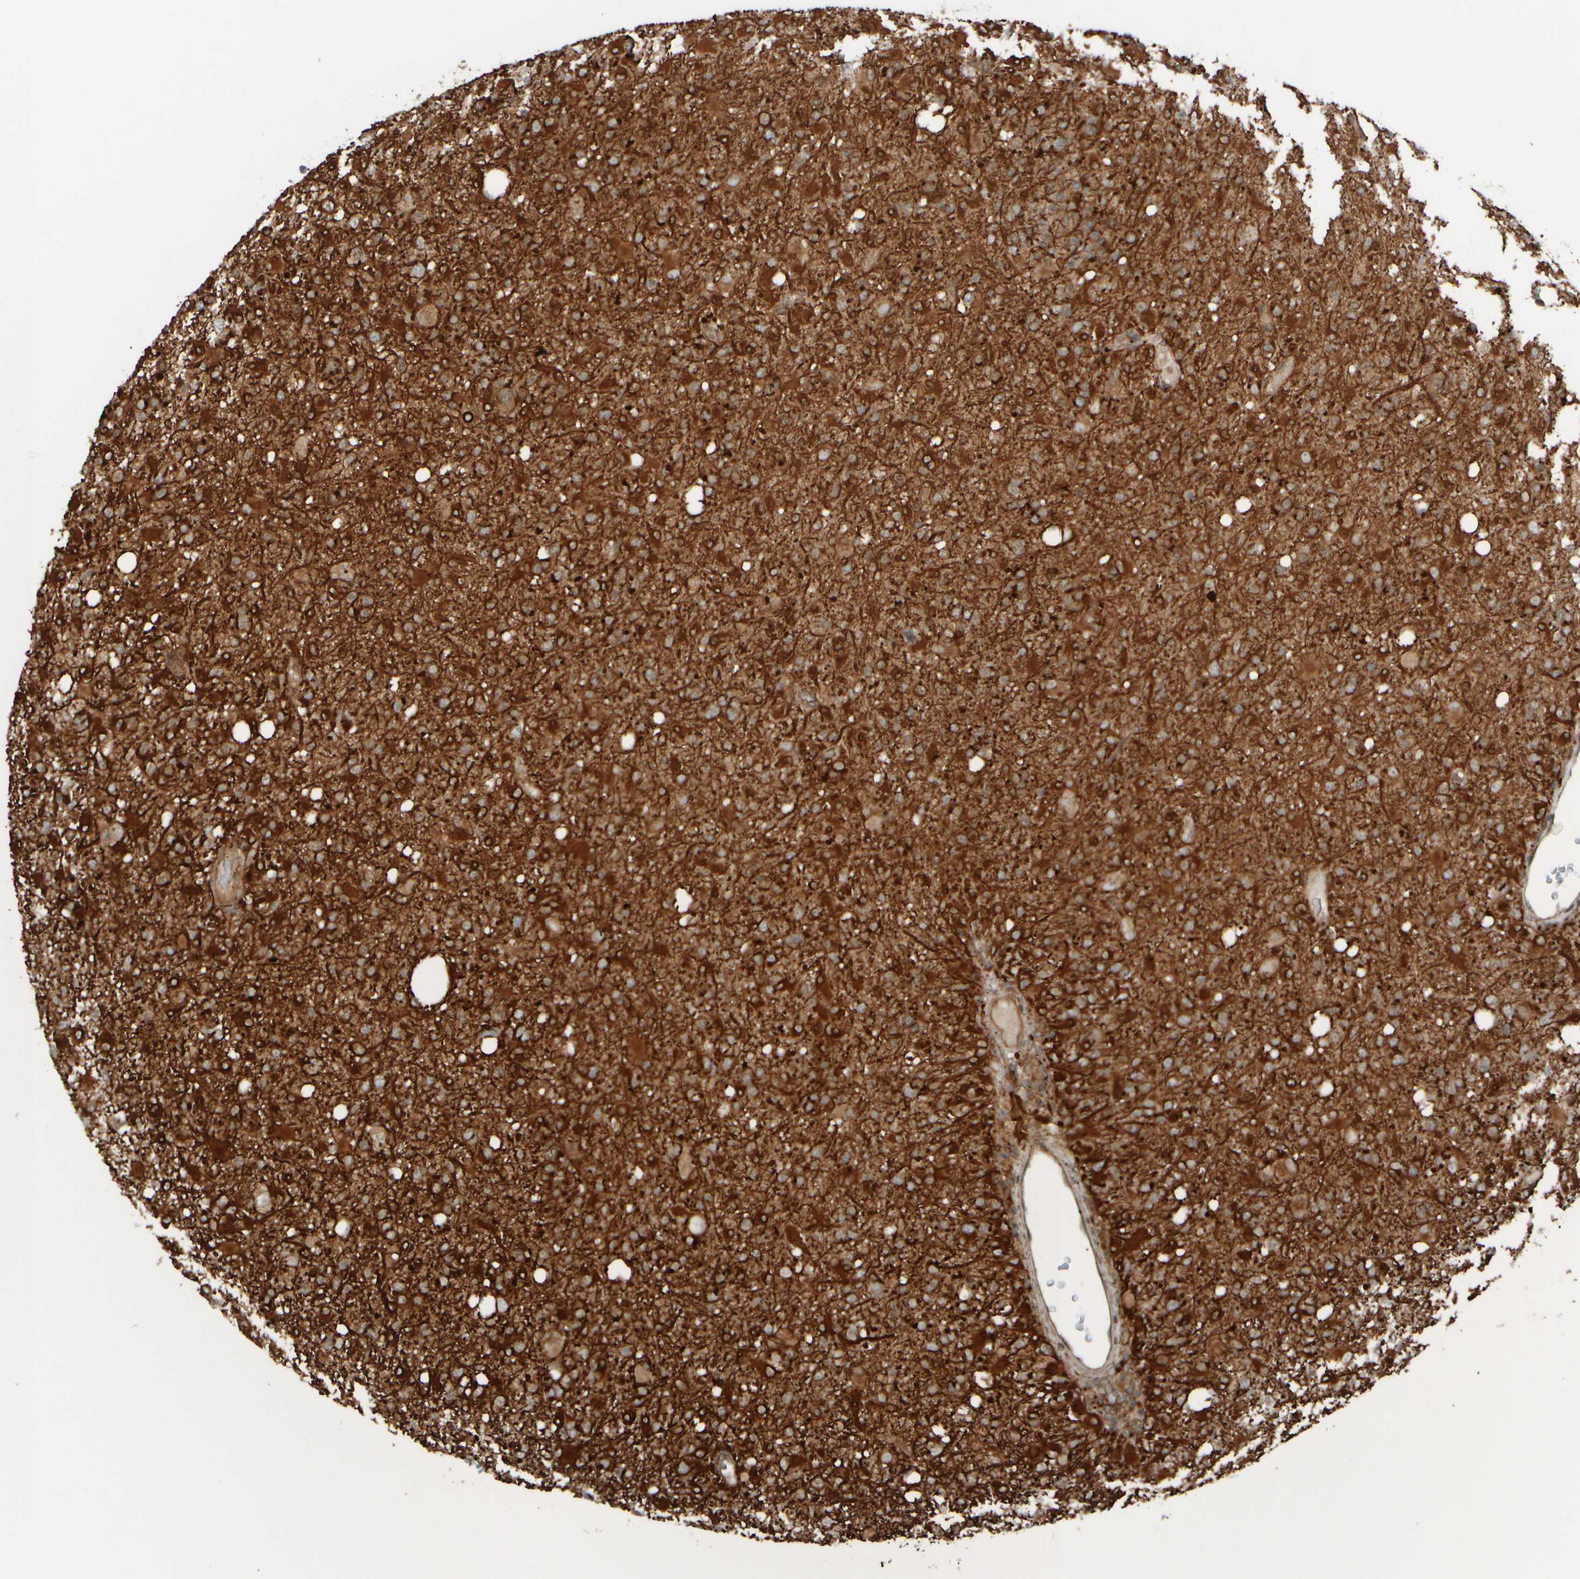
{"staining": {"intensity": "strong", "quantity": ">75%", "location": "cytoplasmic/membranous"}, "tissue": "glioma", "cell_type": "Tumor cells", "image_type": "cancer", "snomed": [{"axis": "morphology", "description": "Glioma, malignant, High grade"}, {"axis": "topography", "description": "Brain"}], "caption": "Glioma stained with IHC displays strong cytoplasmic/membranous staining in approximately >75% of tumor cells. The protein is stained brown, and the nuclei are stained in blue (DAB IHC with brightfield microscopy, high magnification).", "gene": "GIGYF1", "patient": {"sex": "female", "age": 57}}